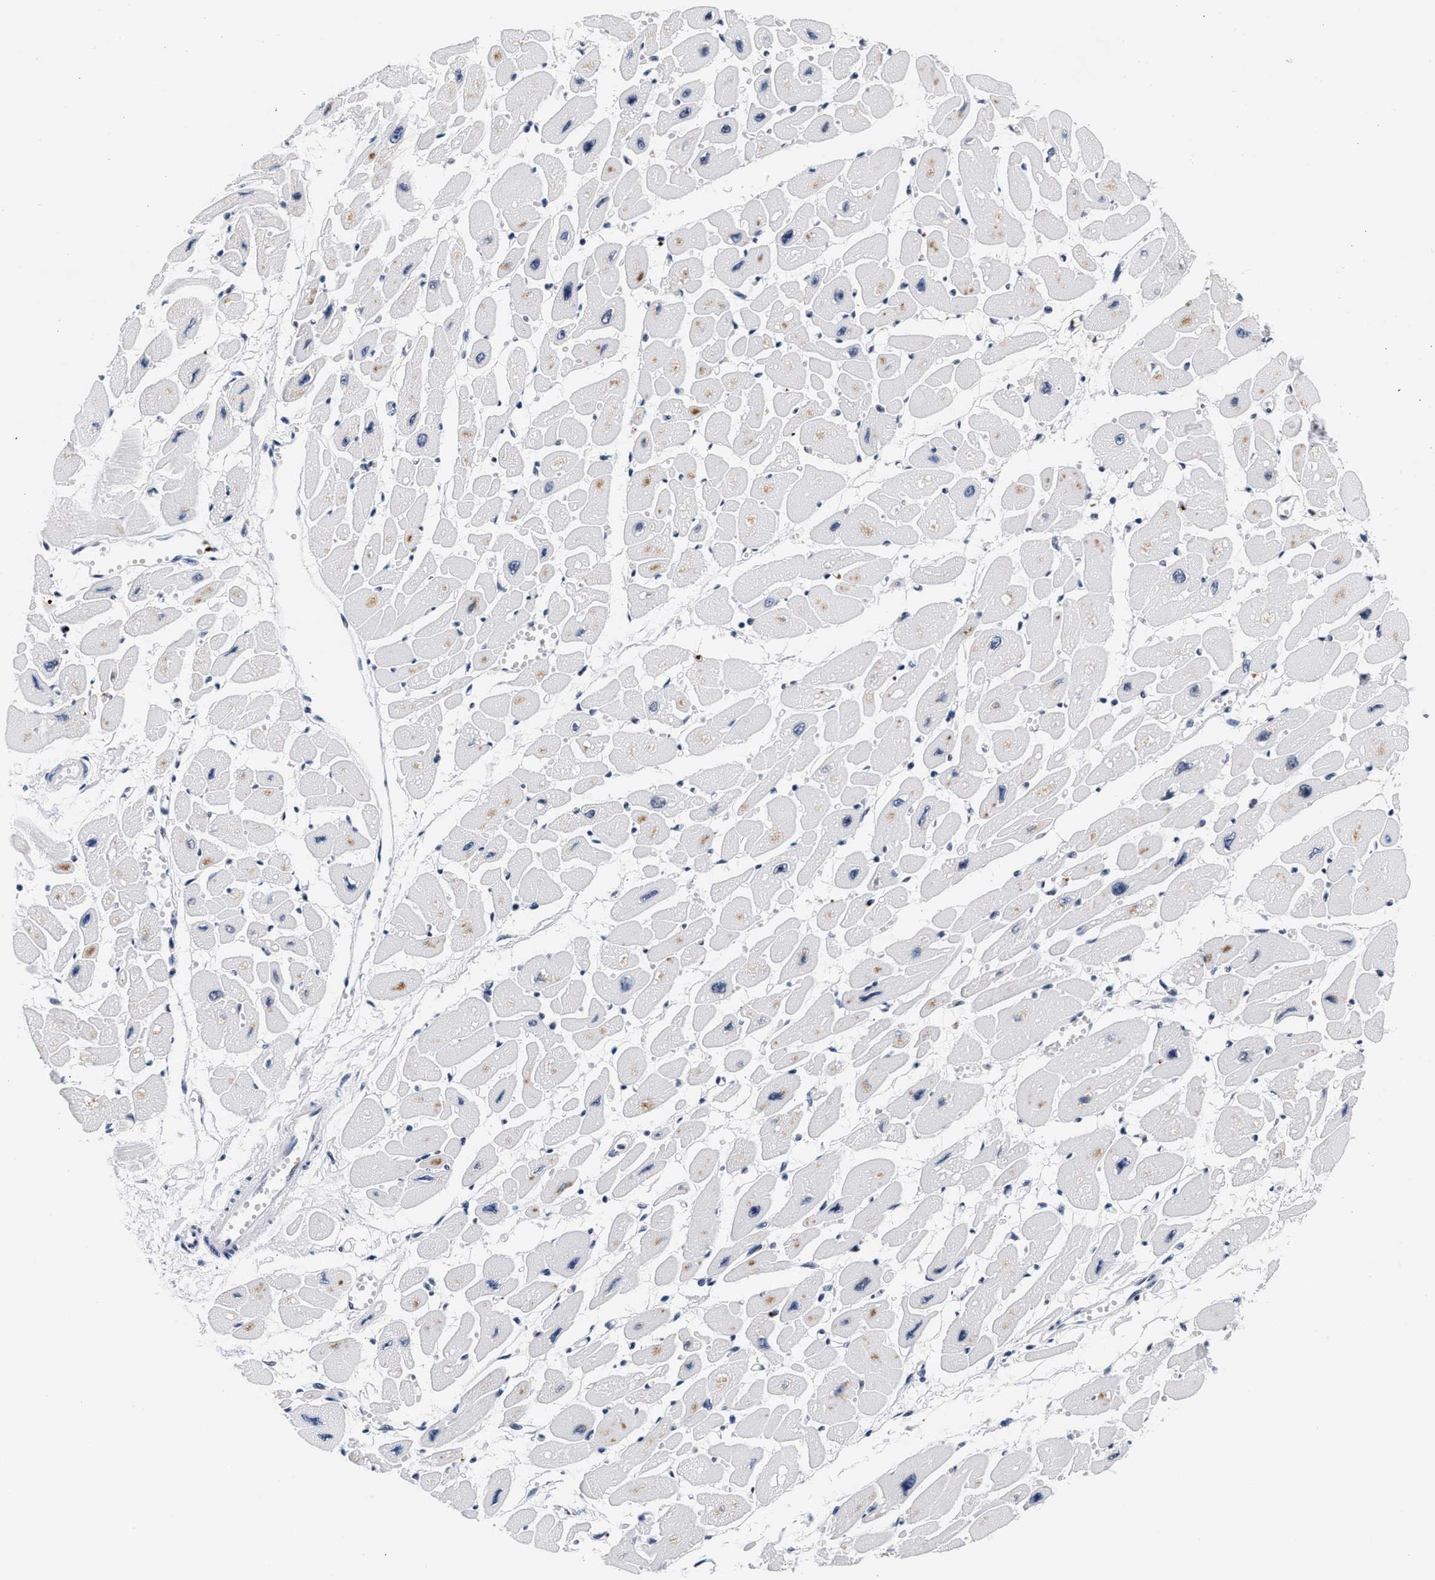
{"staining": {"intensity": "moderate", "quantity": "25%-75%", "location": "nuclear"}, "tissue": "heart muscle", "cell_type": "Cardiomyocytes", "image_type": "normal", "snomed": [{"axis": "morphology", "description": "Normal tissue, NOS"}, {"axis": "topography", "description": "Heart"}], "caption": "A micrograph showing moderate nuclear positivity in about 25%-75% of cardiomyocytes in normal heart muscle, as visualized by brown immunohistochemical staining.", "gene": "RAD21", "patient": {"sex": "female", "age": 54}}